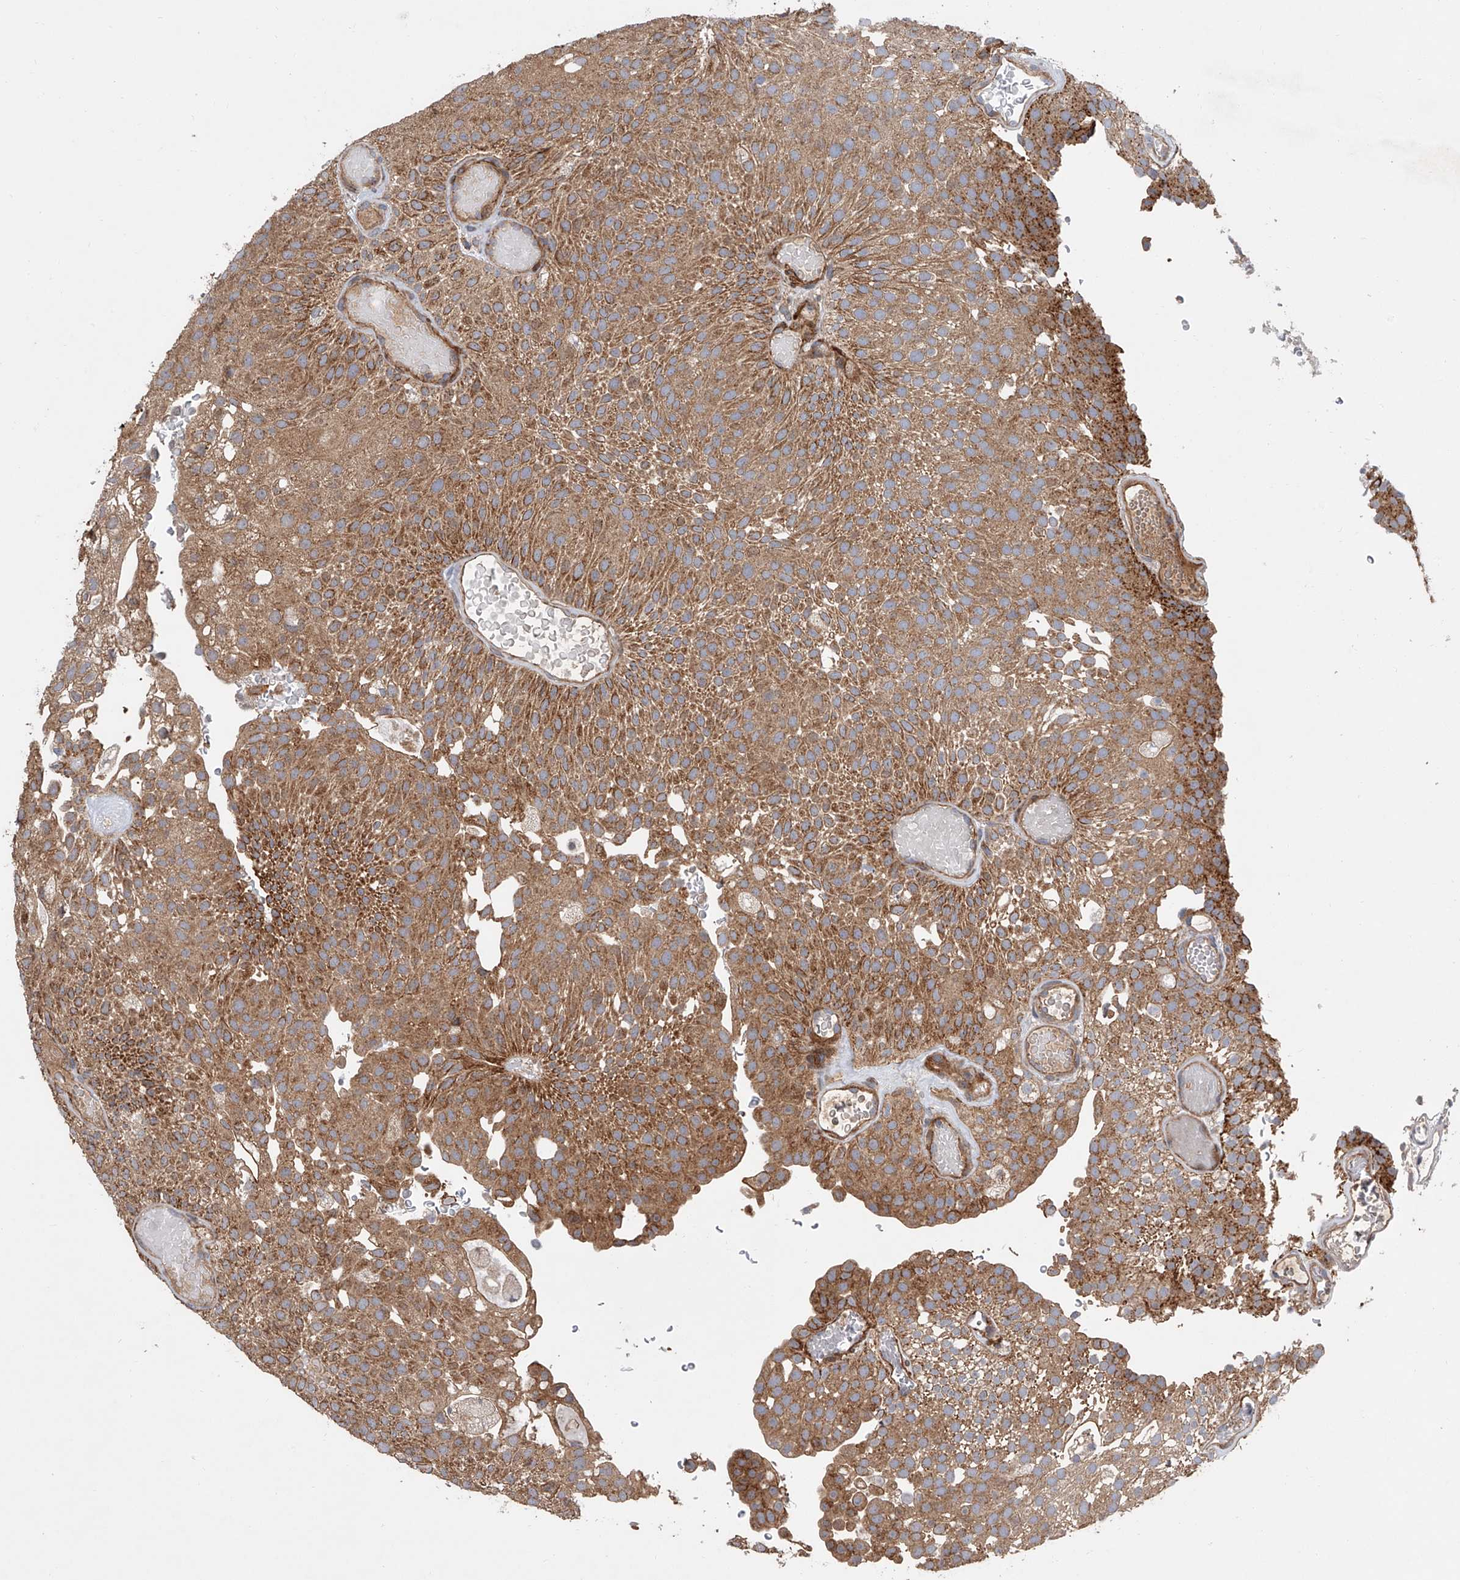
{"staining": {"intensity": "moderate", "quantity": ">75%", "location": "cytoplasmic/membranous"}, "tissue": "urothelial cancer", "cell_type": "Tumor cells", "image_type": "cancer", "snomed": [{"axis": "morphology", "description": "Urothelial carcinoma, Low grade"}, {"axis": "topography", "description": "Urinary bladder"}], "caption": "High-magnification brightfield microscopy of urothelial cancer stained with DAB (3,3'-diaminobenzidine) (brown) and counterstained with hematoxylin (blue). tumor cells exhibit moderate cytoplasmic/membranous positivity is appreciated in approximately>75% of cells.", "gene": "USP47", "patient": {"sex": "male", "age": 78}}